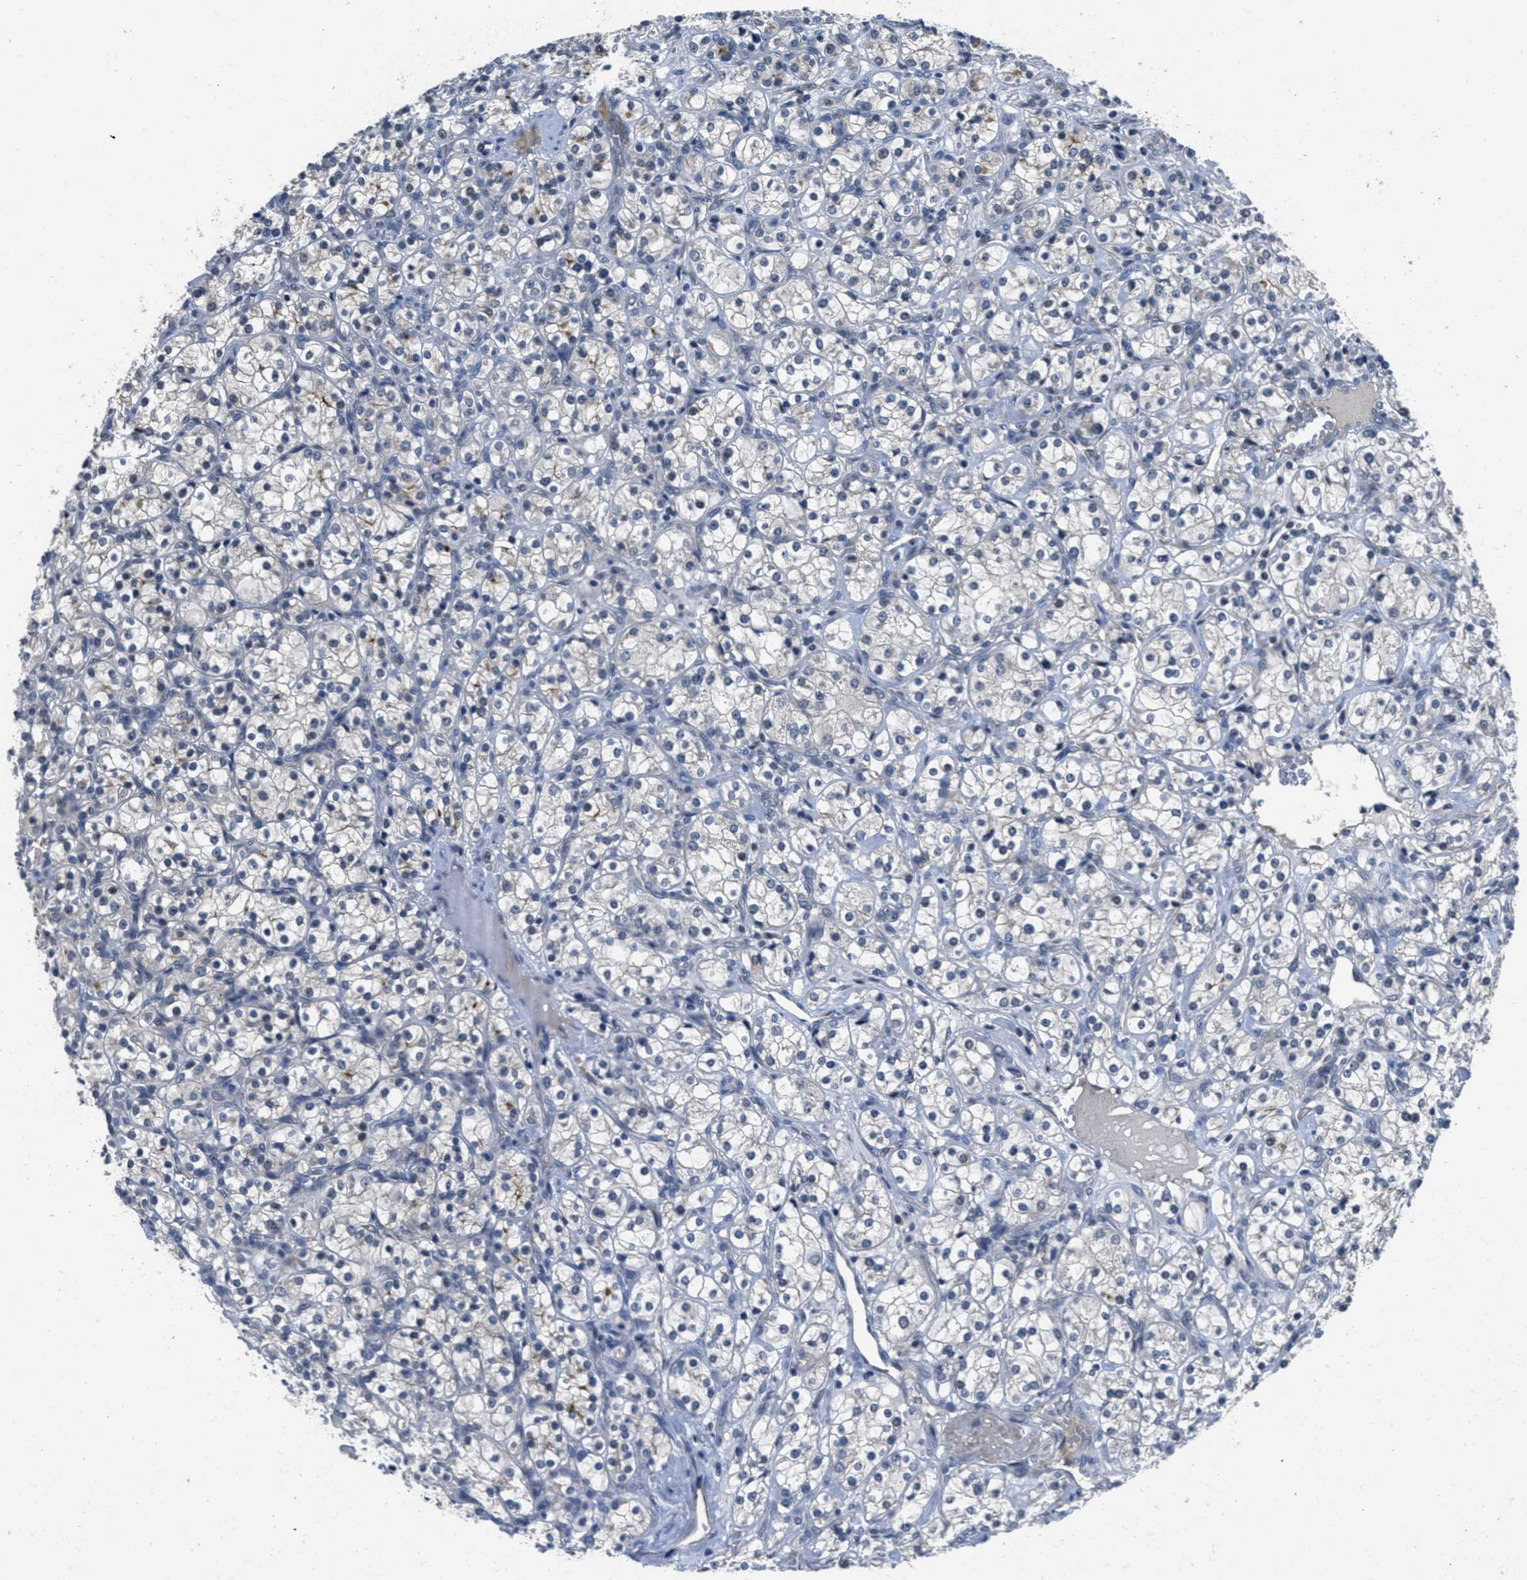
{"staining": {"intensity": "negative", "quantity": "none", "location": "none"}, "tissue": "renal cancer", "cell_type": "Tumor cells", "image_type": "cancer", "snomed": [{"axis": "morphology", "description": "Adenocarcinoma, NOS"}, {"axis": "topography", "description": "Kidney"}], "caption": "Tumor cells are negative for brown protein staining in renal adenocarcinoma.", "gene": "ANGPT1", "patient": {"sex": "male", "age": 77}}